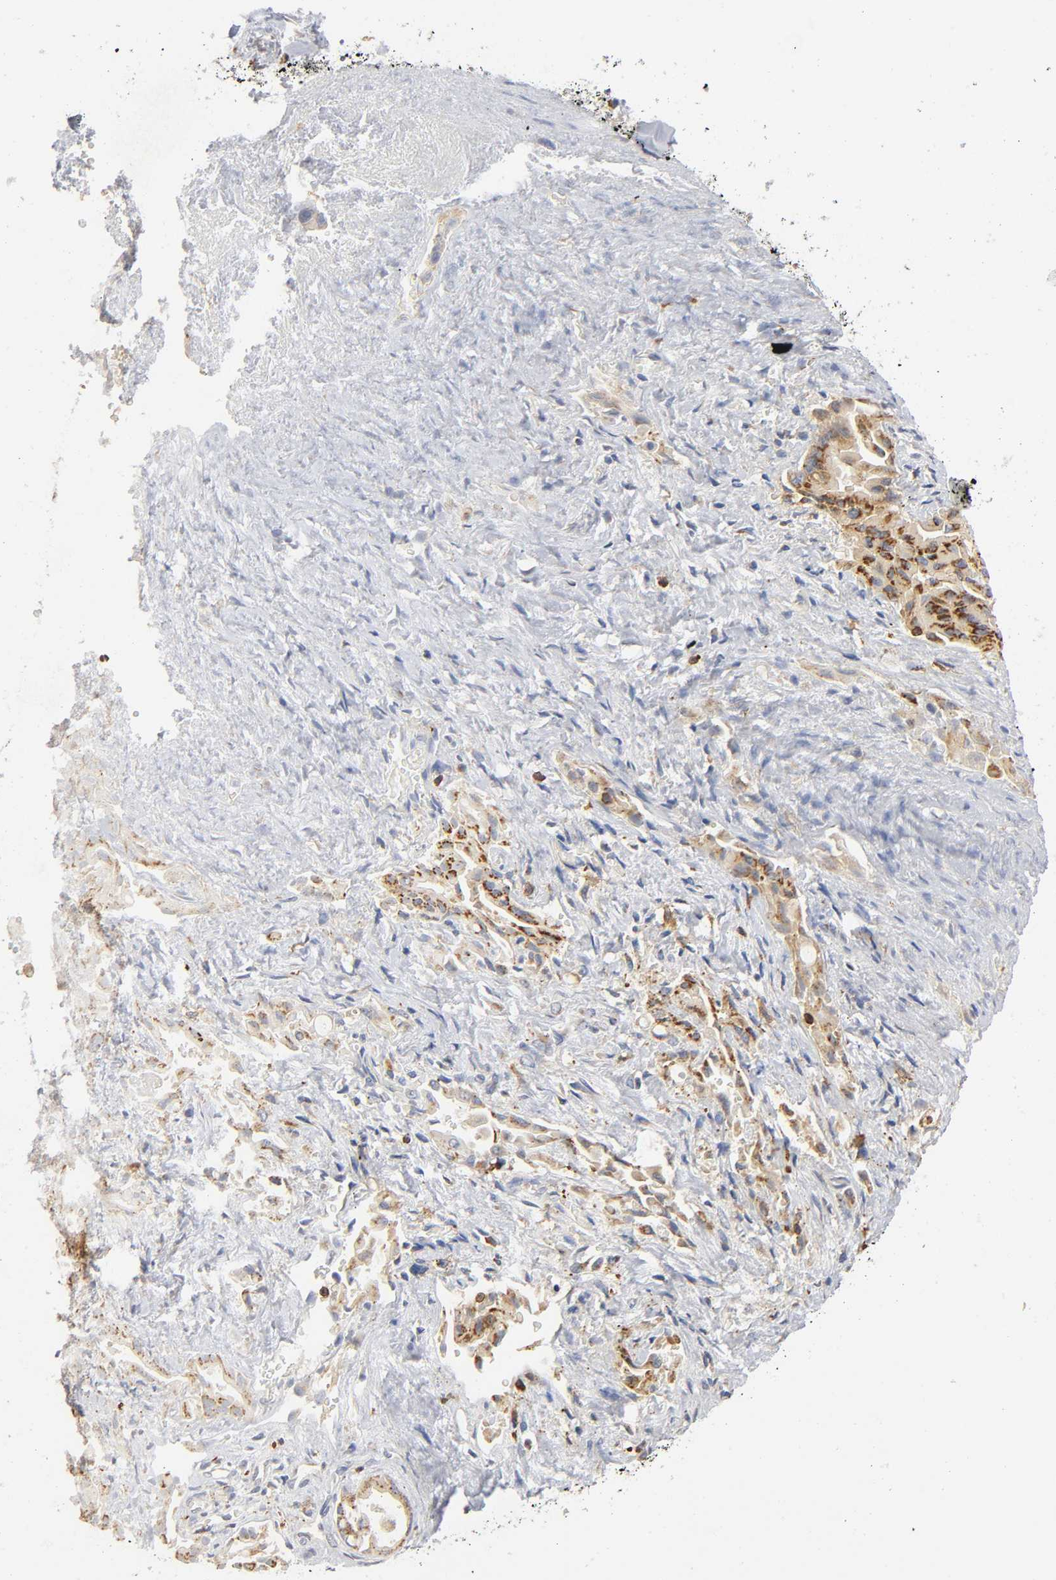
{"staining": {"intensity": "moderate", "quantity": ">75%", "location": "cytoplasmic/membranous"}, "tissue": "liver cancer", "cell_type": "Tumor cells", "image_type": "cancer", "snomed": [{"axis": "morphology", "description": "Cholangiocarcinoma"}, {"axis": "topography", "description": "Liver"}], "caption": "Protein expression analysis of cholangiocarcinoma (liver) reveals moderate cytoplasmic/membranous expression in about >75% of tumor cells. (Stains: DAB in brown, nuclei in blue, Microscopy: brightfield microscopy at high magnification).", "gene": "CAPN10", "patient": {"sex": "male", "age": 58}}